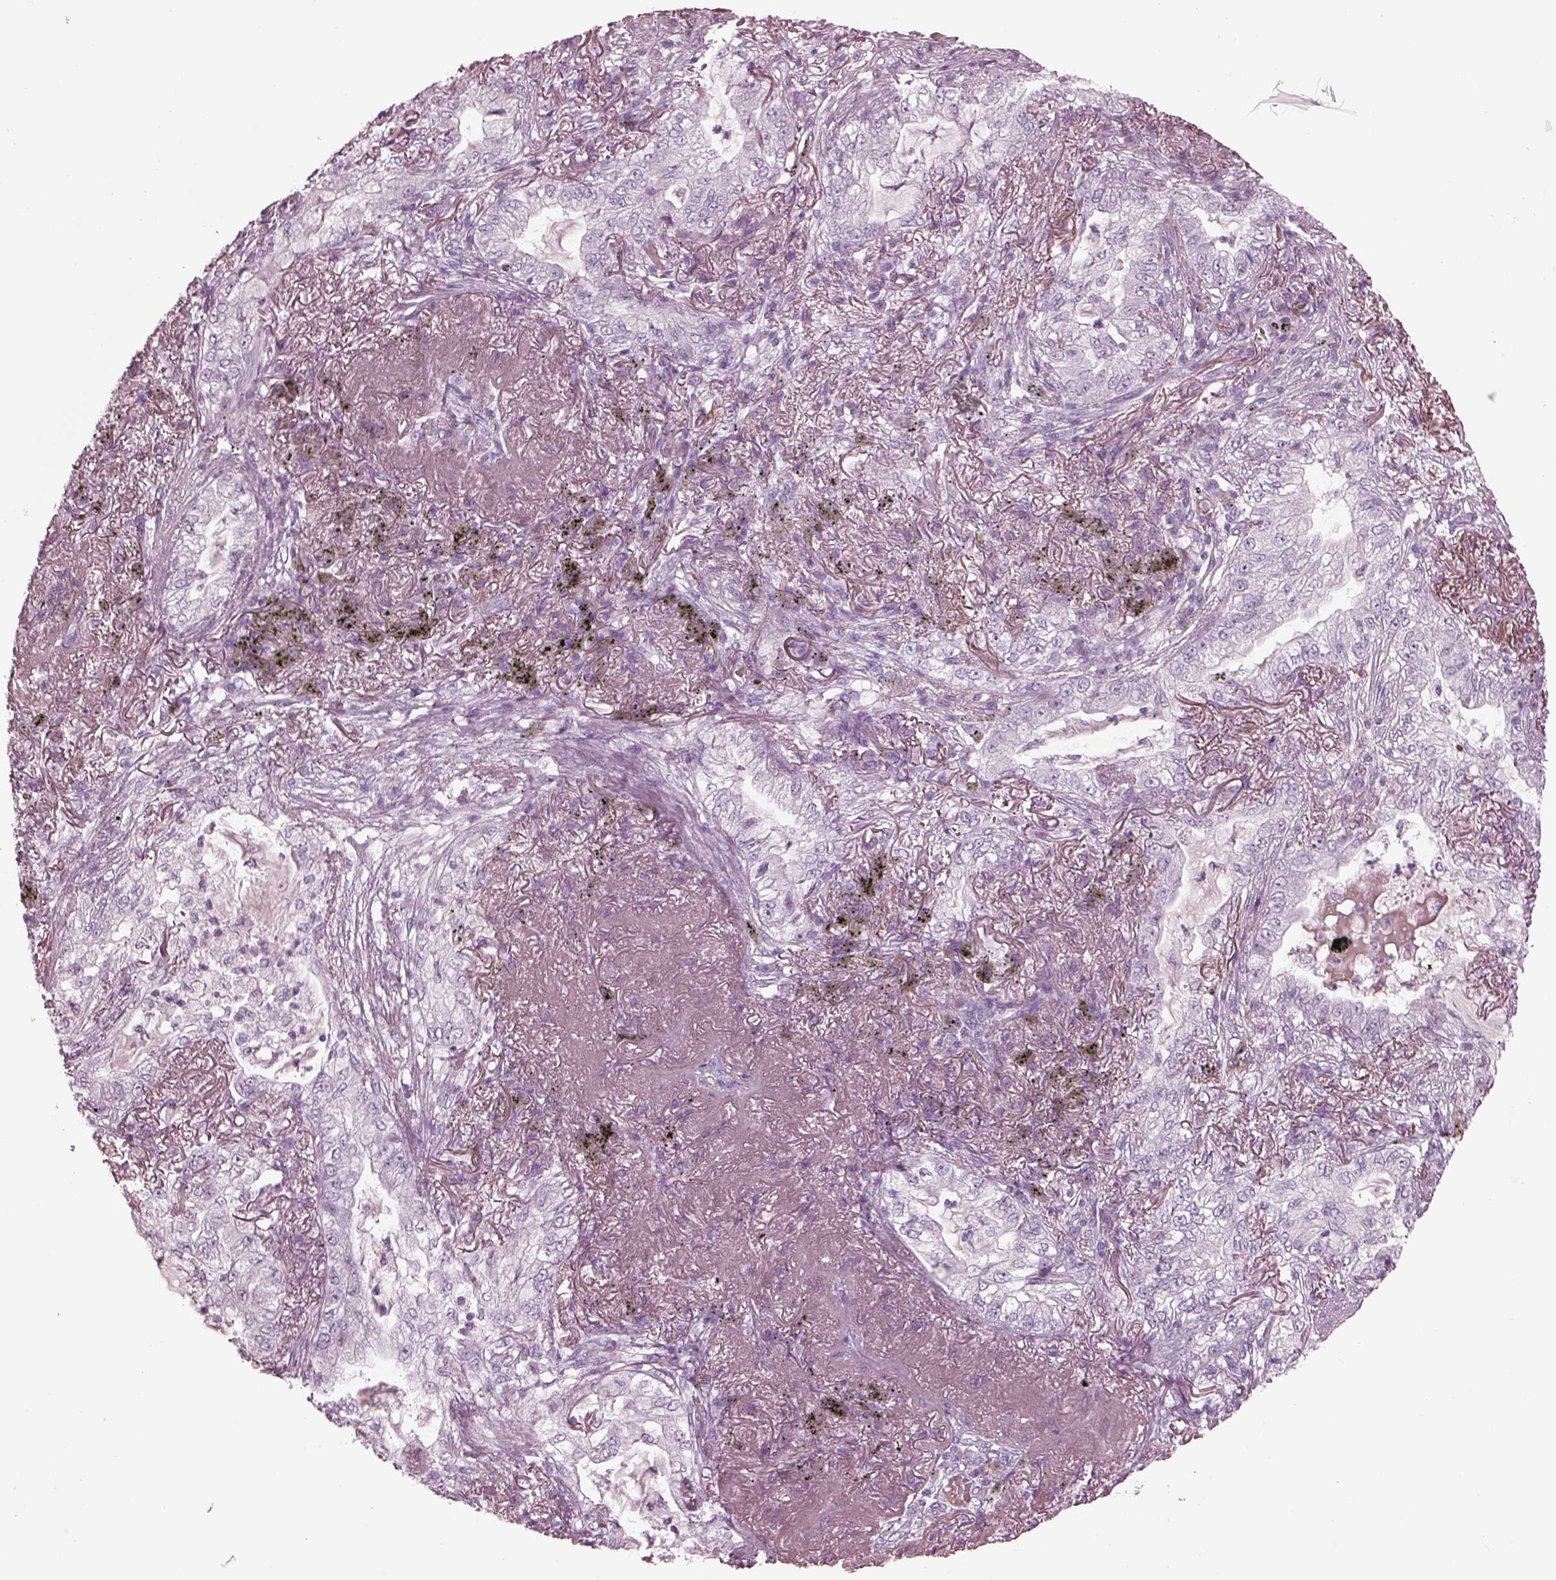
{"staining": {"intensity": "negative", "quantity": "none", "location": "none"}, "tissue": "lung cancer", "cell_type": "Tumor cells", "image_type": "cancer", "snomed": [{"axis": "morphology", "description": "Adenocarcinoma, NOS"}, {"axis": "topography", "description": "Lung"}], "caption": "Image shows no protein positivity in tumor cells of lung cancer (adenocarcinoma) tissue.", "gene": "C2orf81", "patient": {"sex": "female", "age": 73}}